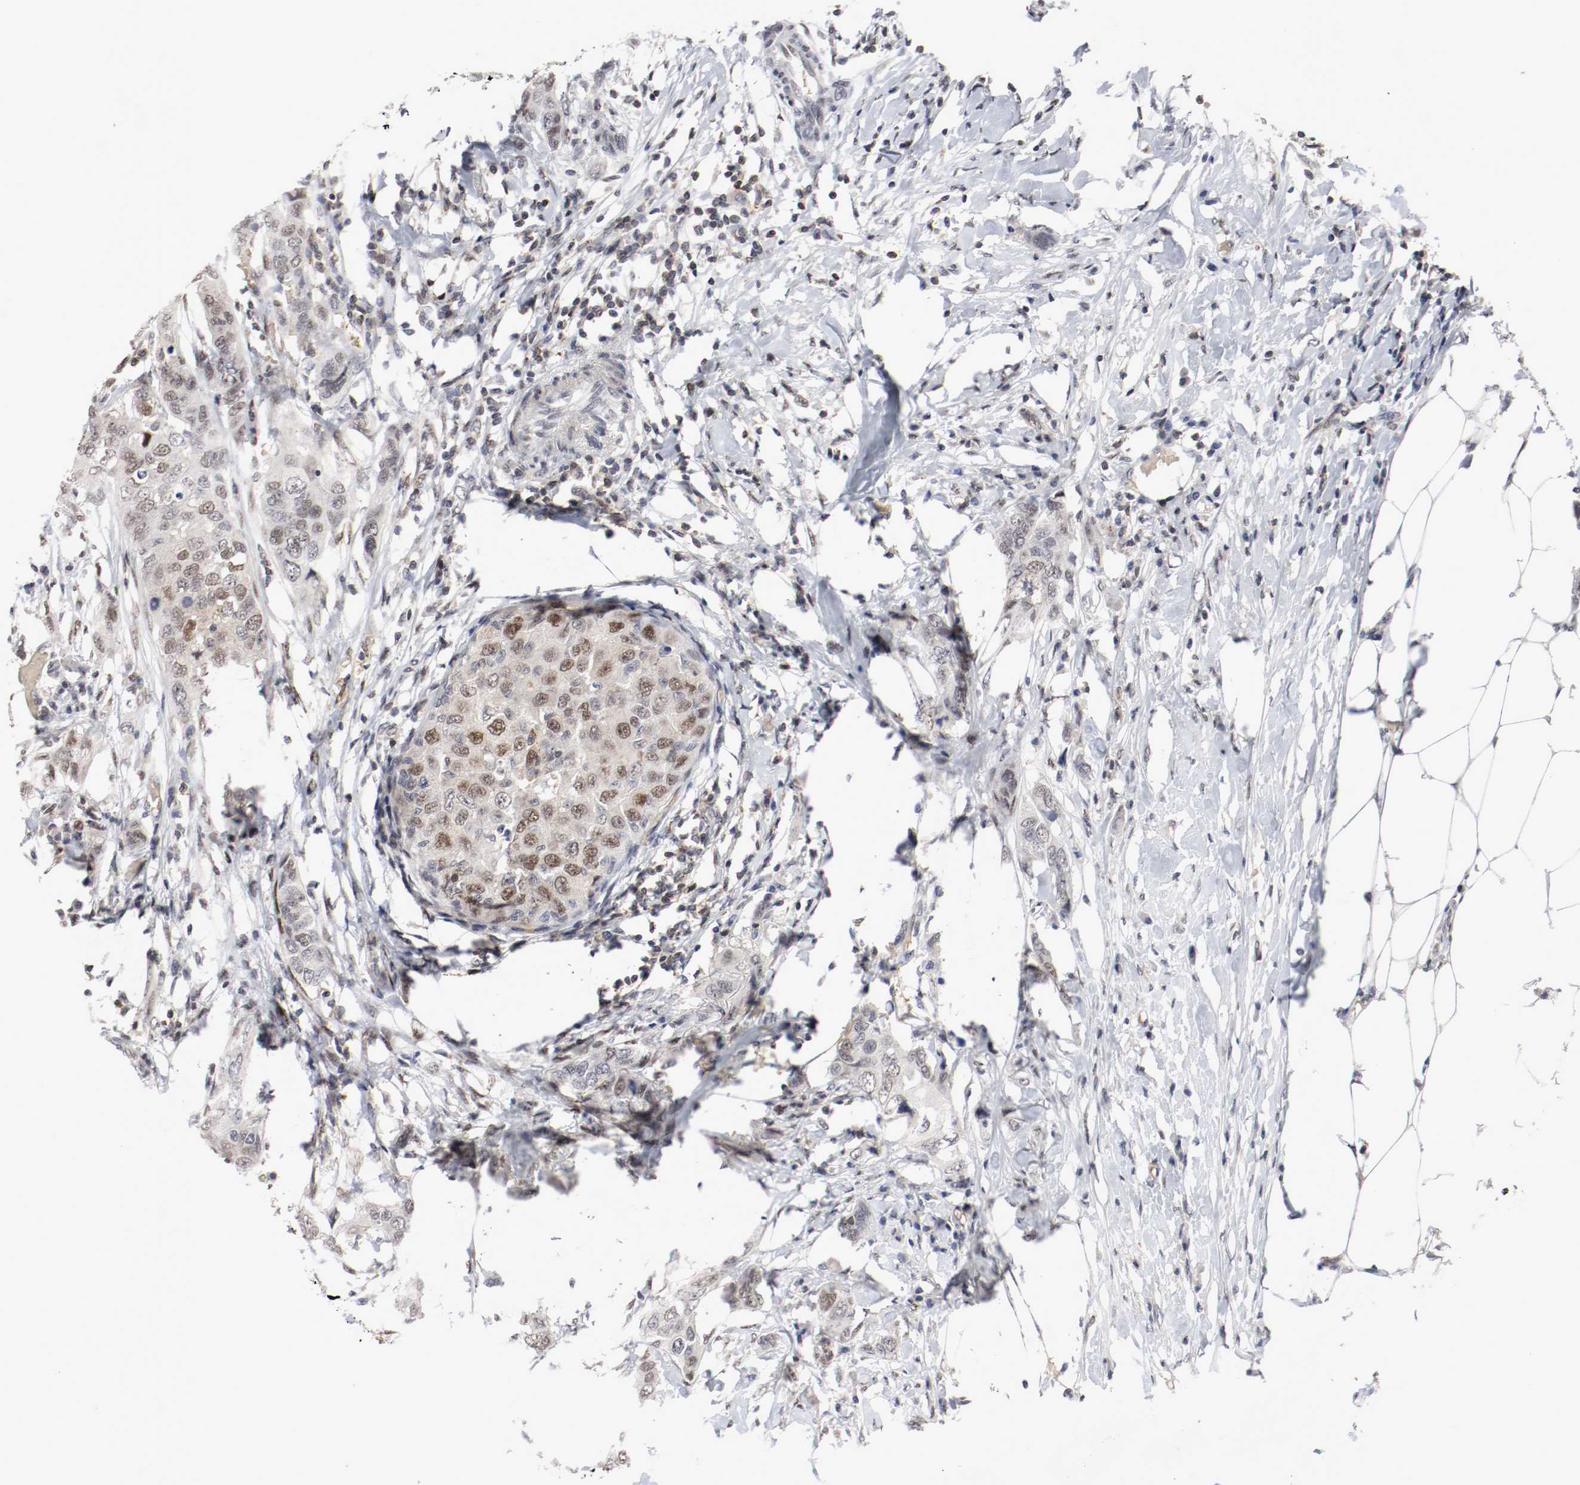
{"staining": {"intensity": "moderate", "quantity": "25%-75%", "location": "nuclear"}, "tissue": "breast cancer", "cell_type": "Tumor cells", "image_type": "cancer", "snomed": [{"axis": "morphology", "description": "Duct carcinoma"}, {"axis": "topography", "description": "Breast"}], "caption": "The photomicrograph reveals immunohistochemical staining of intraductal carcinoma (breast). There is moderate nuclear staining is appreciated in approximately 25%-75% of tumor cells.", "gene": "JUND", "patient": {"sex": "female", "age": 50}}